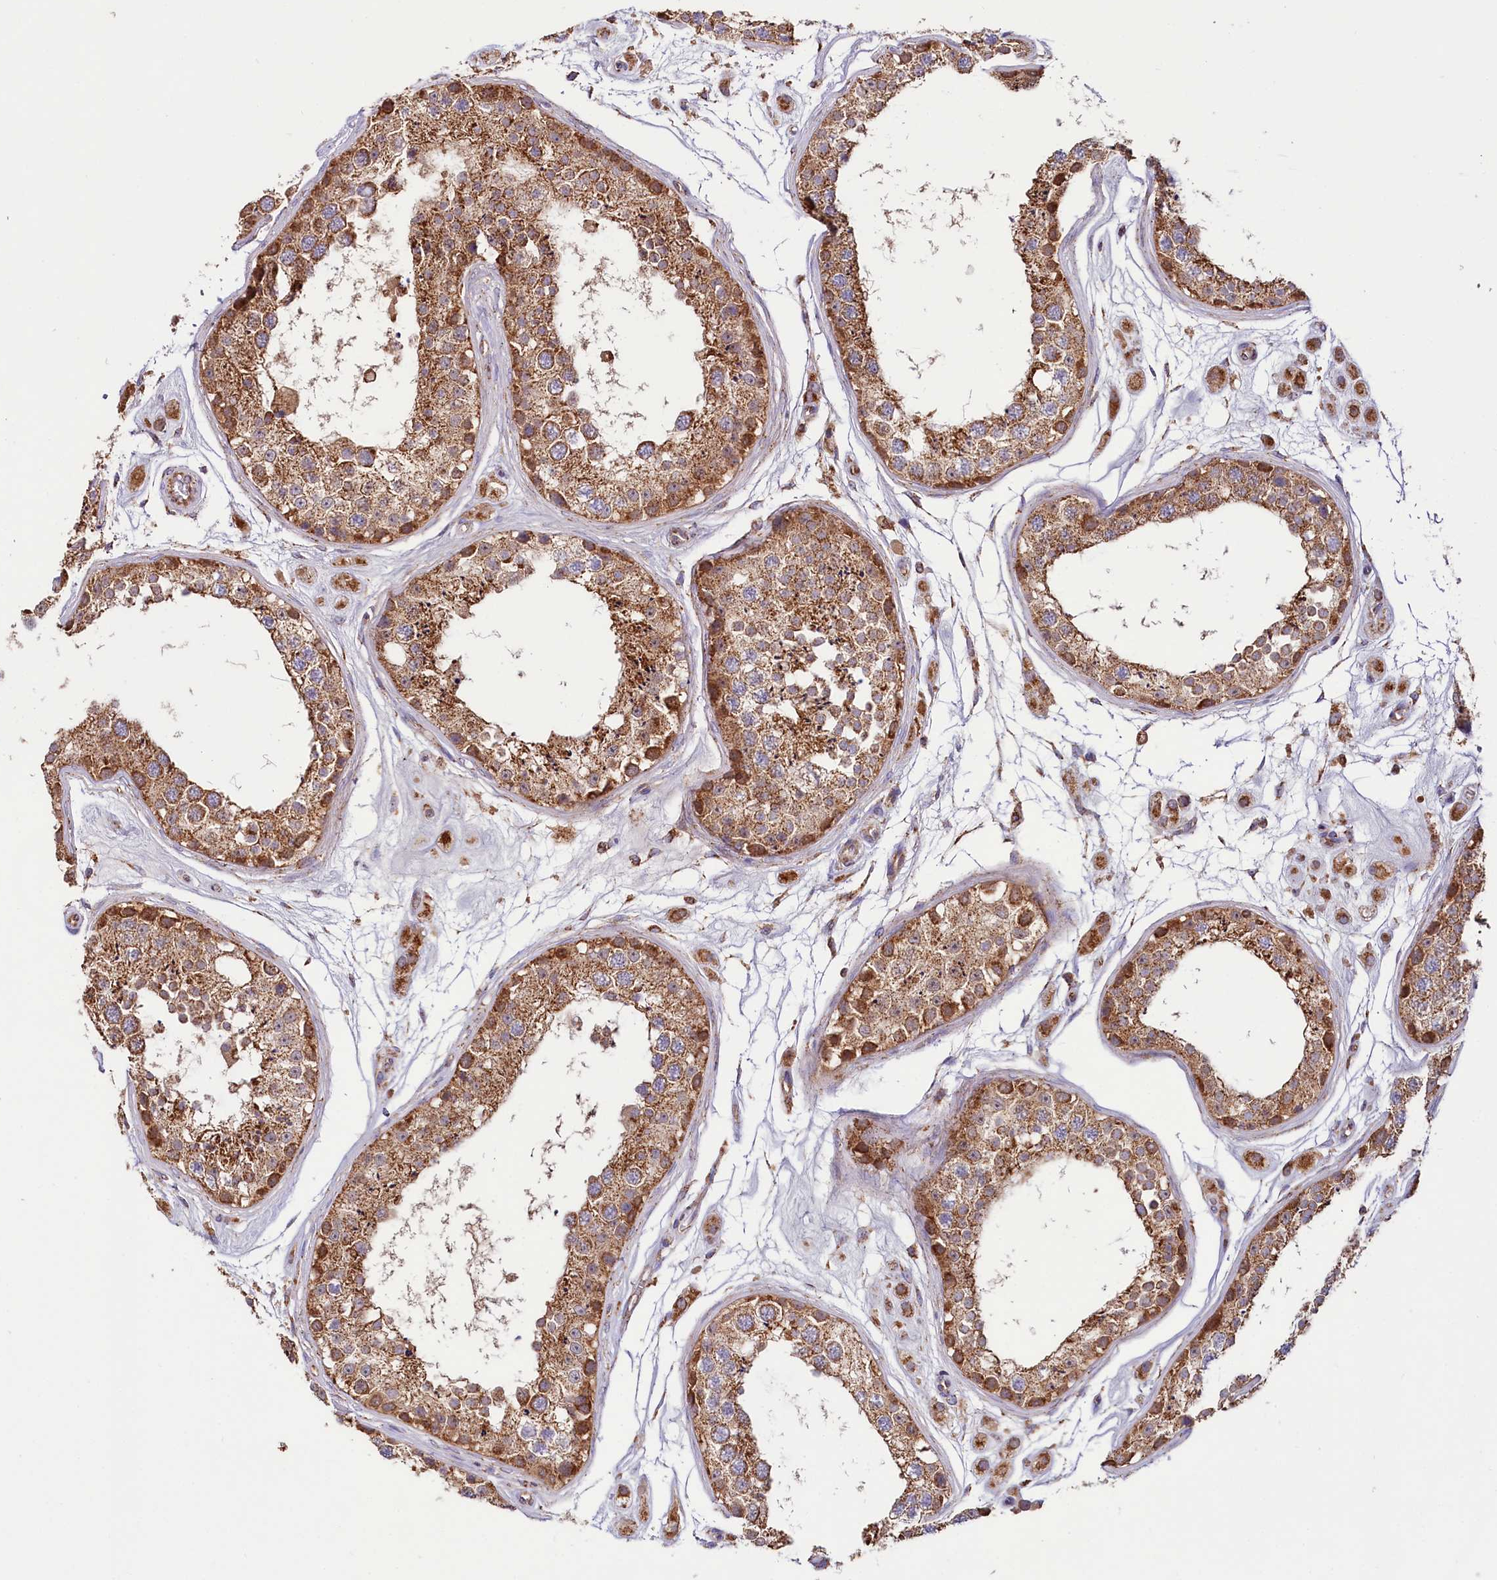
{"staining": {"intensity": "strong", "quantity": ">75%", "location": "cytoplasmic/membranous"}, "tissue": "testis", "cell_type": "Cells in seminiferous ducts", "image_type": "normal", "snomed": [{"axis": "morphology", "description": "Normal tissue, NOS"}, {"axis": "topography", "description": "Testis"}], "caption": "Immunohistochemistry (DAB (3,3'-diaminobenzidine)) staining of normal human testis reveals strong cytoplasmic/membranous protein staining in about >75% of cells in seminiferous ducts. Using DAB (3,3'-diaminobenzidine) (brown) and hematoxylin (blue) stains, captured at high magnification using brightfield microscopy.", "gene": "NUDT15", "patient": {"sex": "male", "age": 25}}